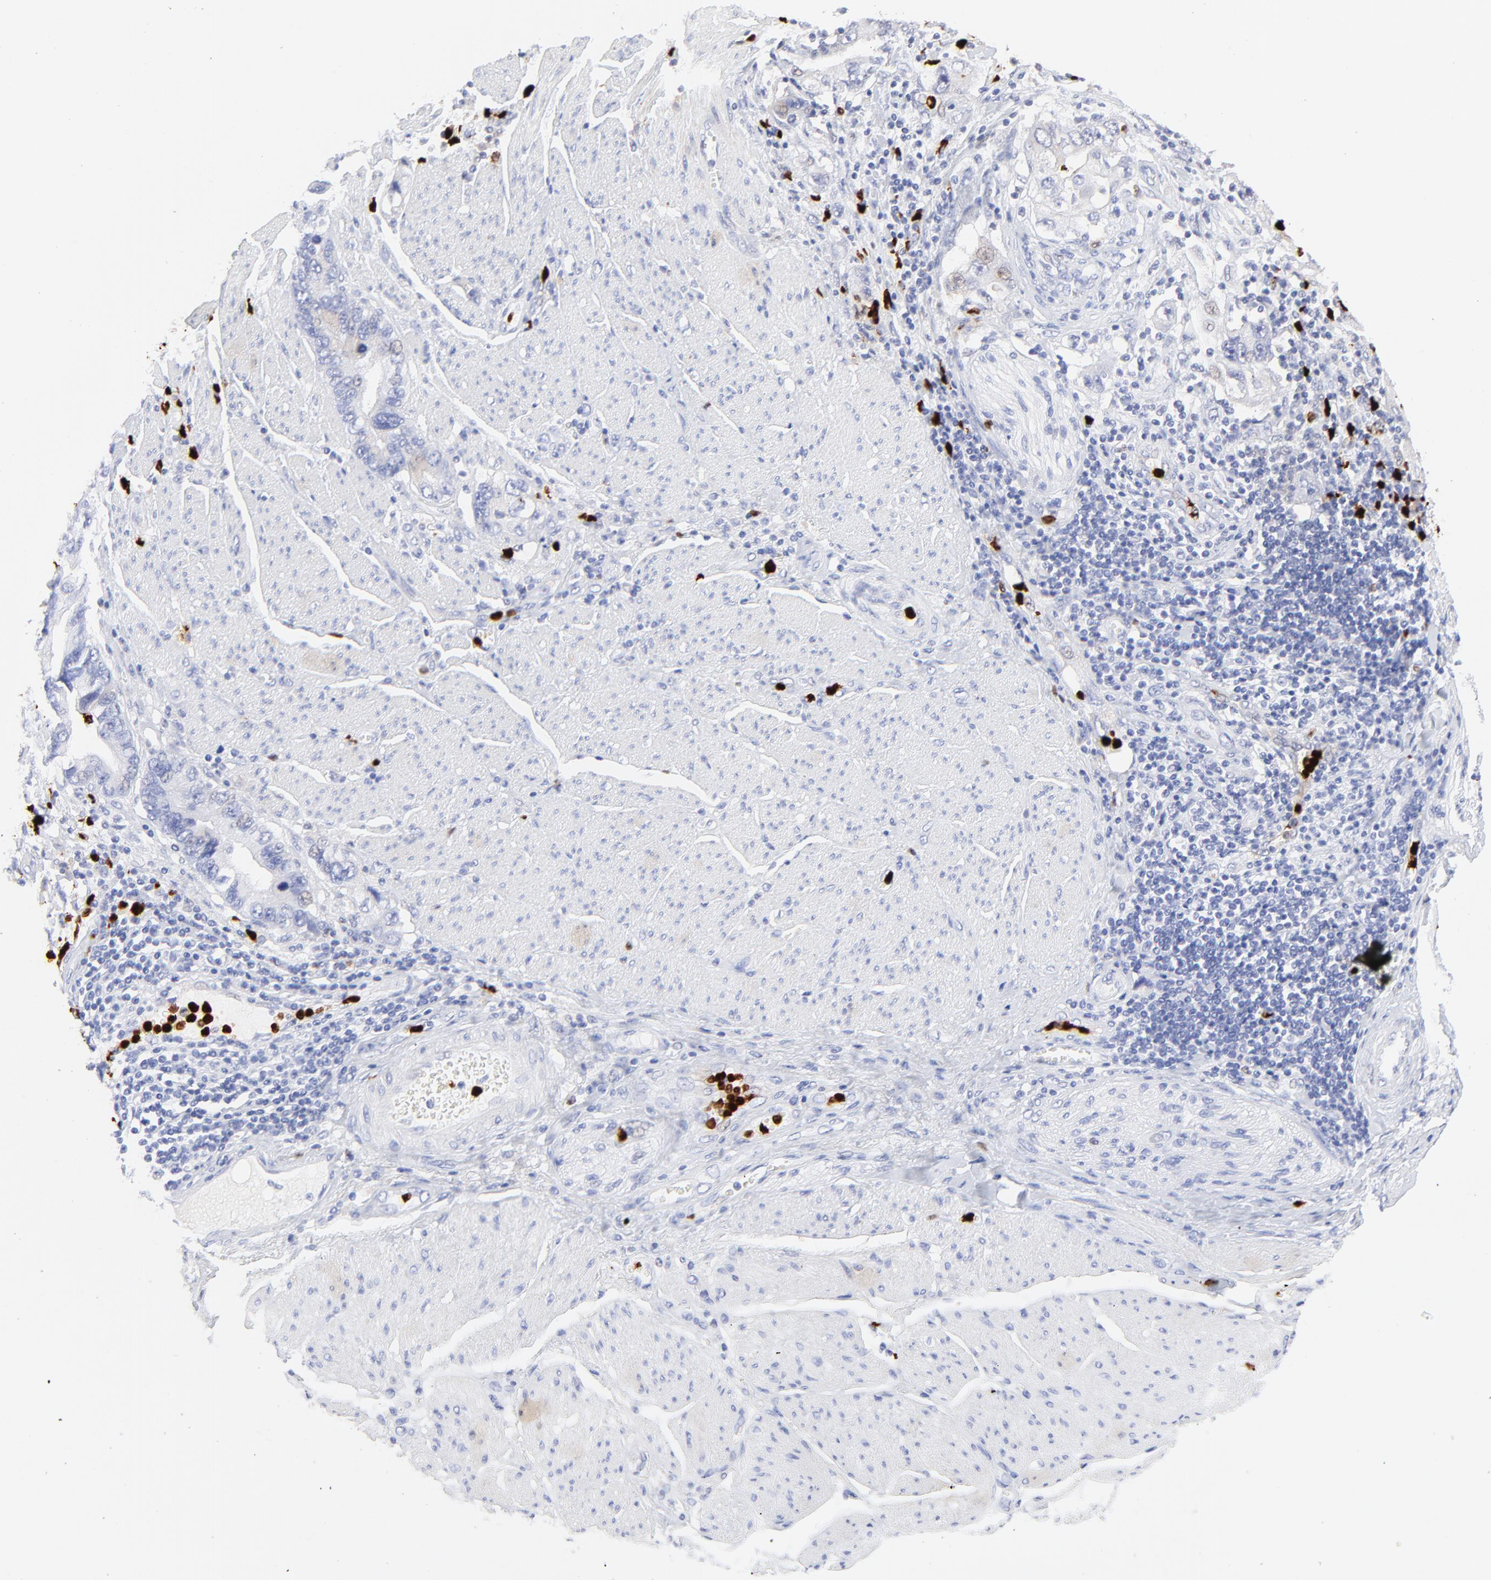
{"staining": {"intensity": "negative", "quantity": "none", "location": "none"}, "tissue": "stomach cancer", "cell_type": "Tumor cells", "image_type": "cancer", "snomed": [{"axis": "morphology", "description": "Adenocarcinoma, NOS"}, {"axis": "topography", "description": "Pancreas"}, {"axis": "topography", "description": "Stomach, upper"}], "caption": "An image of human adenocarcinoma (stomach) is negative for staining in tumor cells.", "gene": "S100A12", "patient": {"sex": "male", "age": 77}}